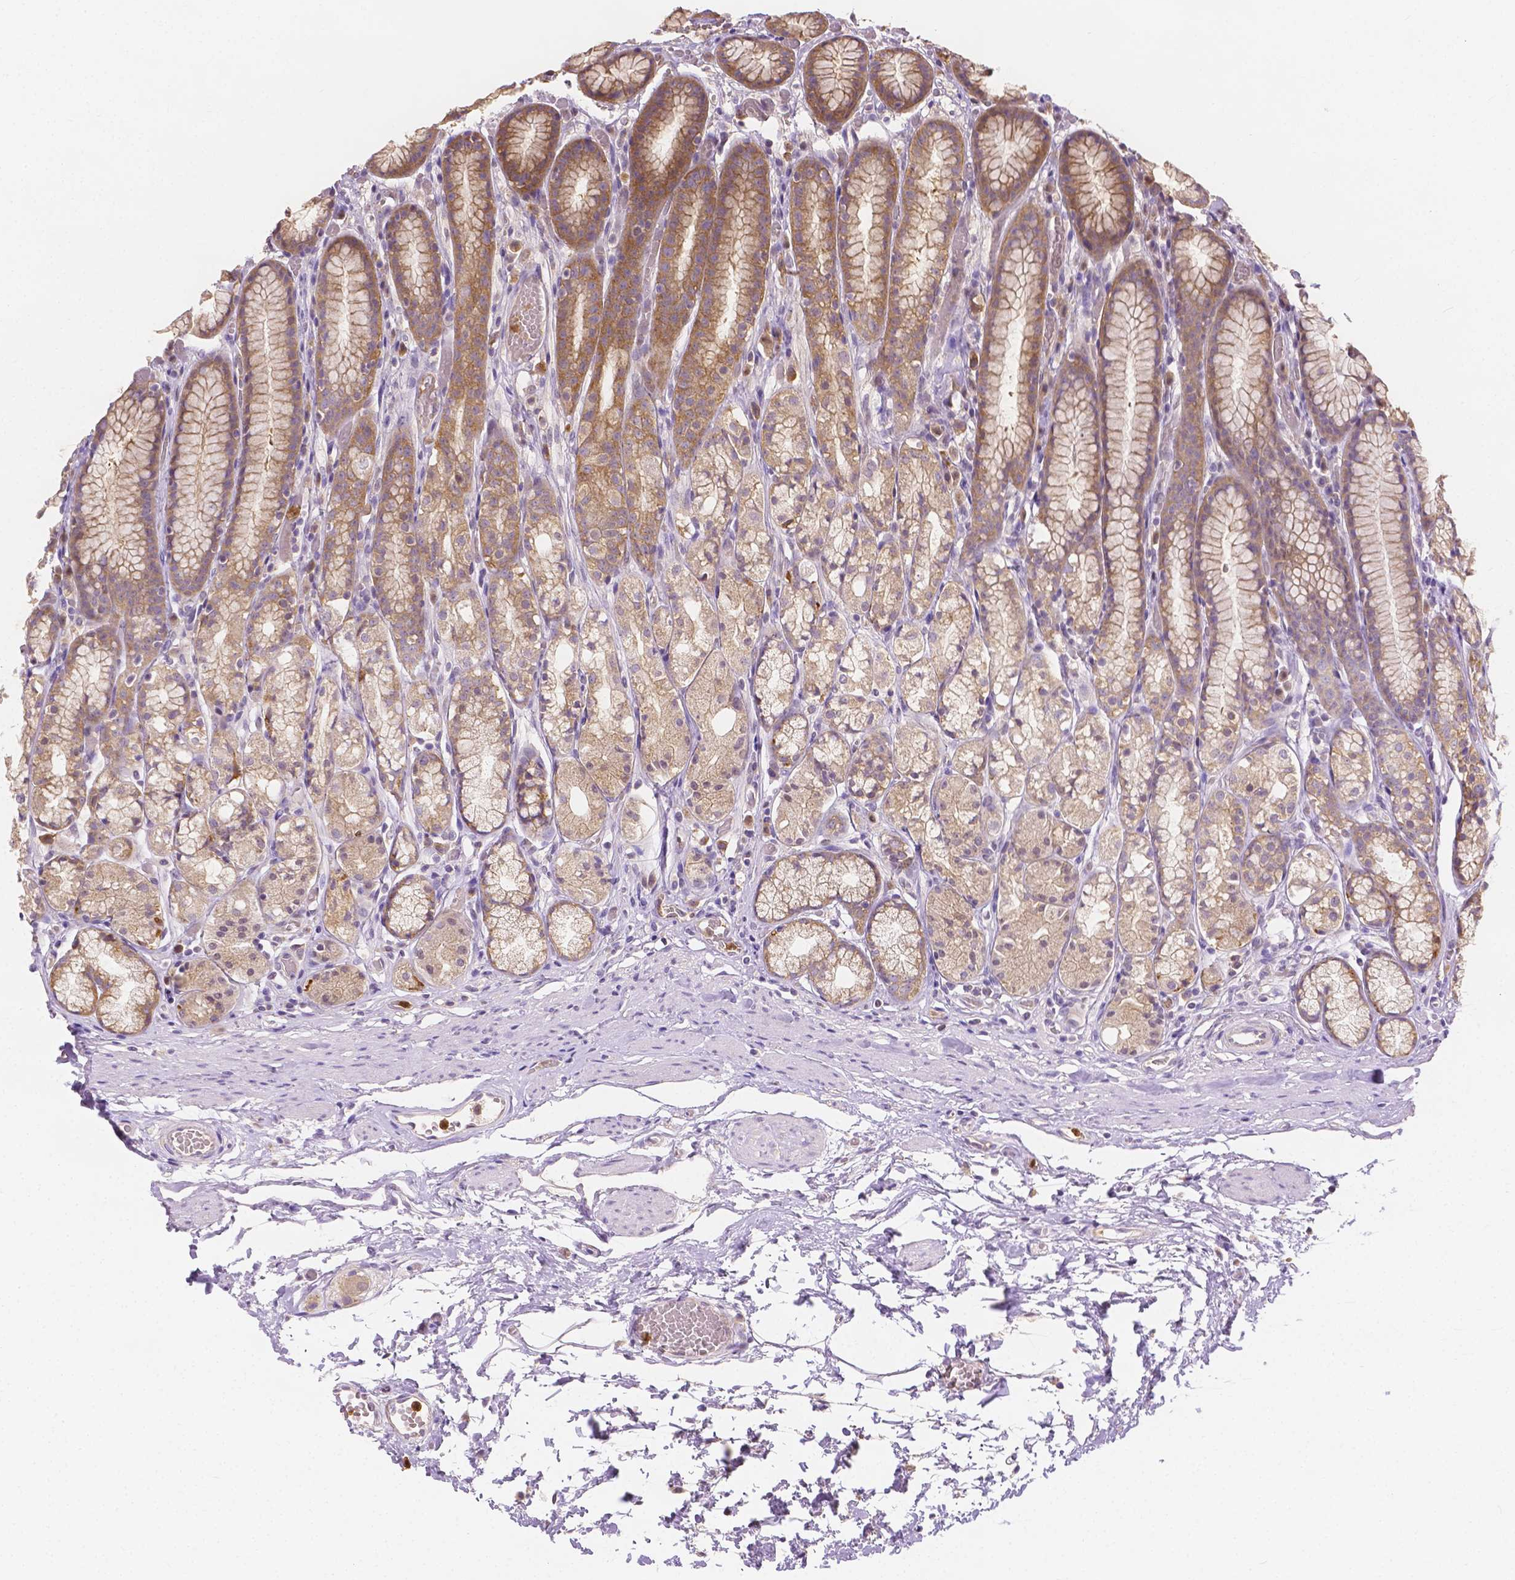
{"staining": {"intensity": "weak", "quantity": "25%-75%", "location": "cytoplasmic/membranous"}, "tissue": "stomach", "cell_type": "Glandular cells", "image_type": "normal", "snomed": [{"axis": "morphology", "description": "Normal tissue, NOS"}, {"axis": "topography", "description": "Smooth muscle"}, {"axis": "topography", "description": "Stomach"}], "caption": "Immunohistochemical staining of normal stomach shows low levels of weak cytoplasmic/membranous positivity in about 25%-75% of glandular cells.", "gene": "ZNRD2", "patient": {"sex": "male", "age": 70}}